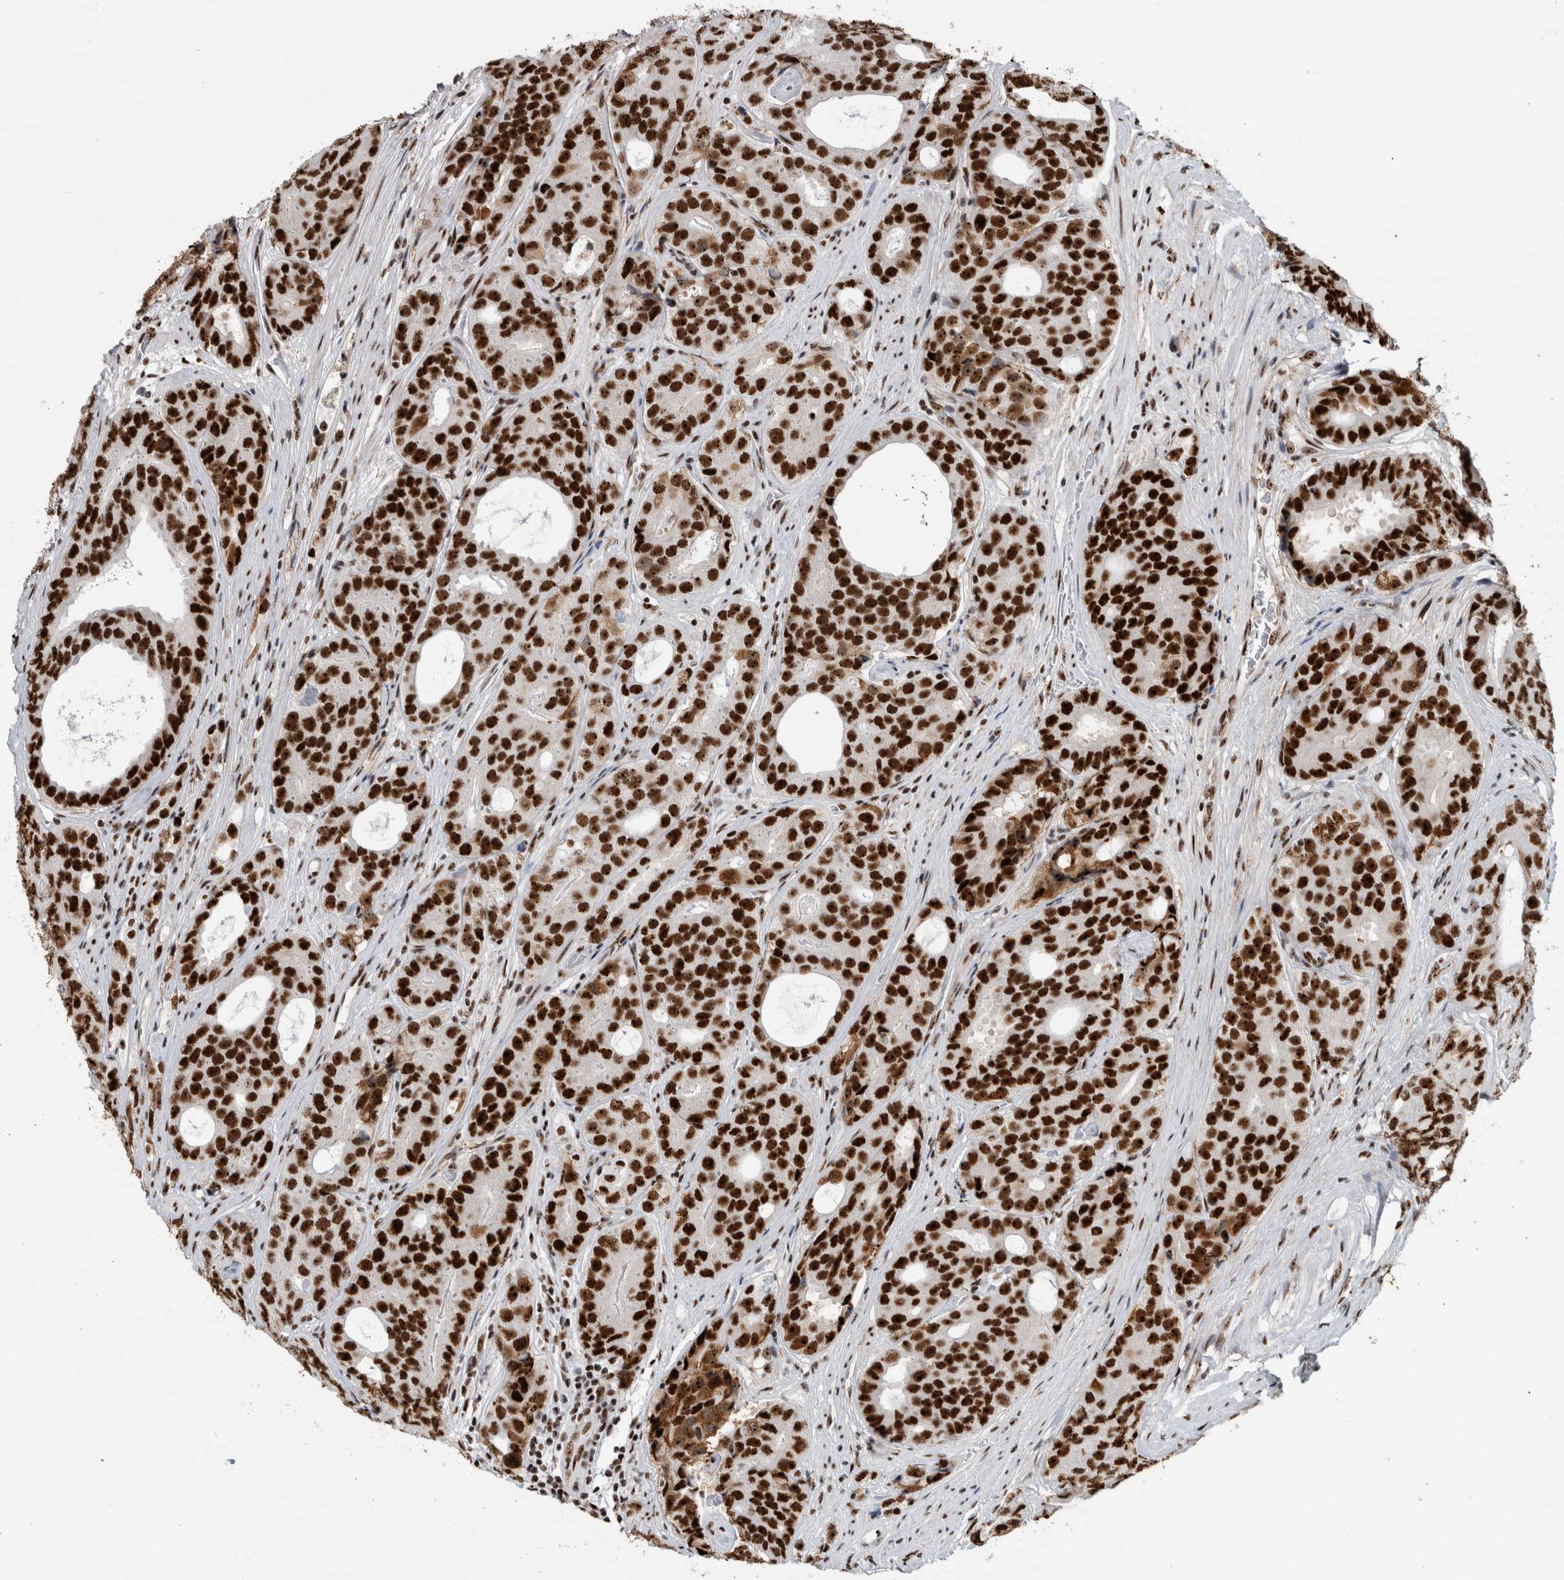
{"staining": {"intensity": "strong", "quantity": ">75%", "location": "nuclear"}, "tissue": "prostate cancer", "cell_type": "Tumor cells", "image_type": "cancer", "snomed": [{"axis": "morphology", "description": "Adenocarcinoma, High grade"}, {"axis": "topography", "description": "Prostate"}], "caption": "Immunohistochemical staining of adenocarcinoma (high-grade) (prostate) reveals high levels of strong nuclear protein positivity in about >75% of tumor cells.", "gene": "NCL", "patient": {"sex": "male", "age": 56}}